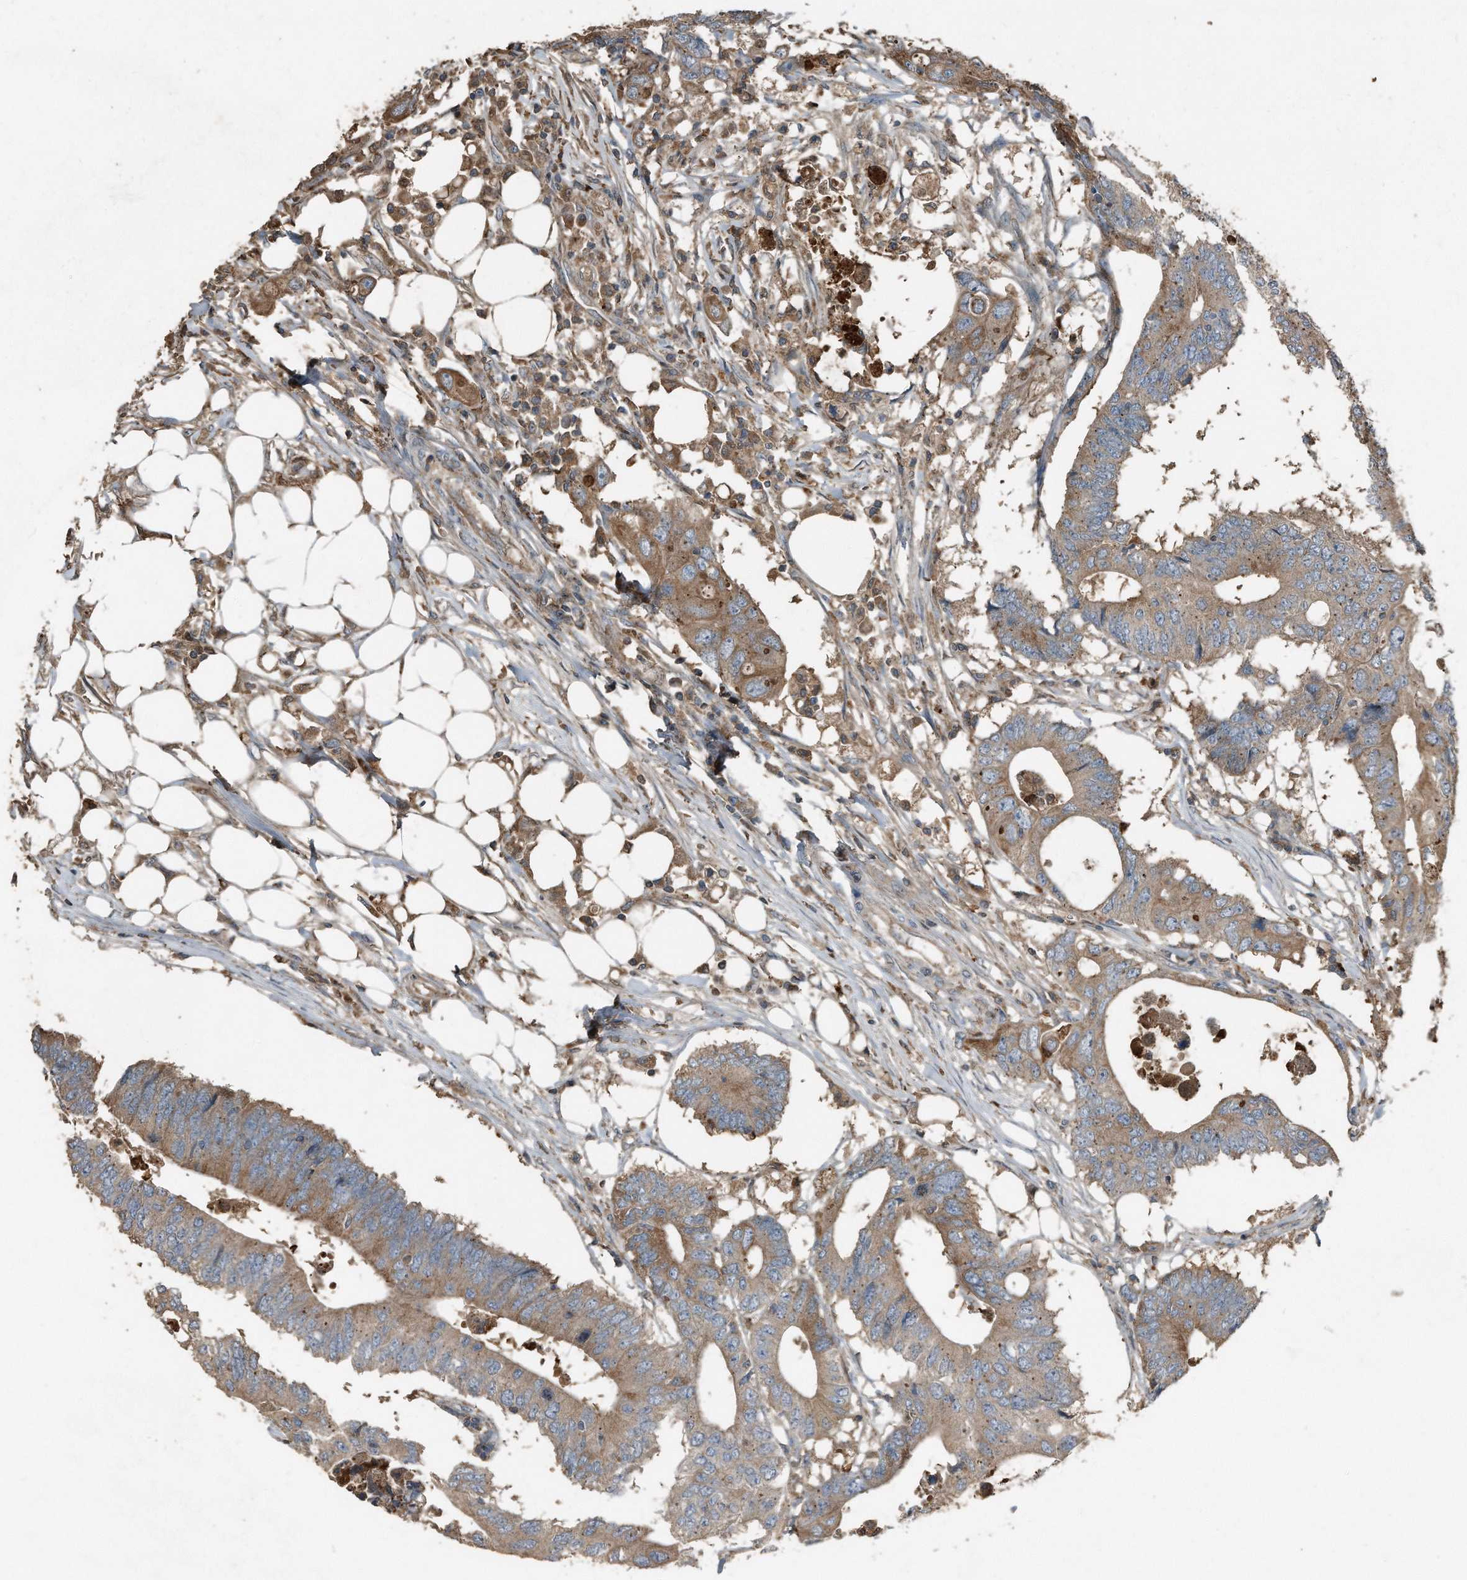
{"staining": {"intensity": "moderate", "quantity": ">75%", "location": "cytoplasmic/membranous"}, "tissue": "colorectal cancer", "cell_type": "Tumor cells", "image_type": "cancer", "snomed": [{"axis": "morphology", "description": "Adenocarcinoma, NOS"}, {"axis": "topography", "description": "Colon"}], "caption": "Tumor cells show moderate cytoplasmic/membranous expression in about >75% of cells in colorectal cancer.", "gene": "C9", "patient": {"sex": "male", "age": 71}}